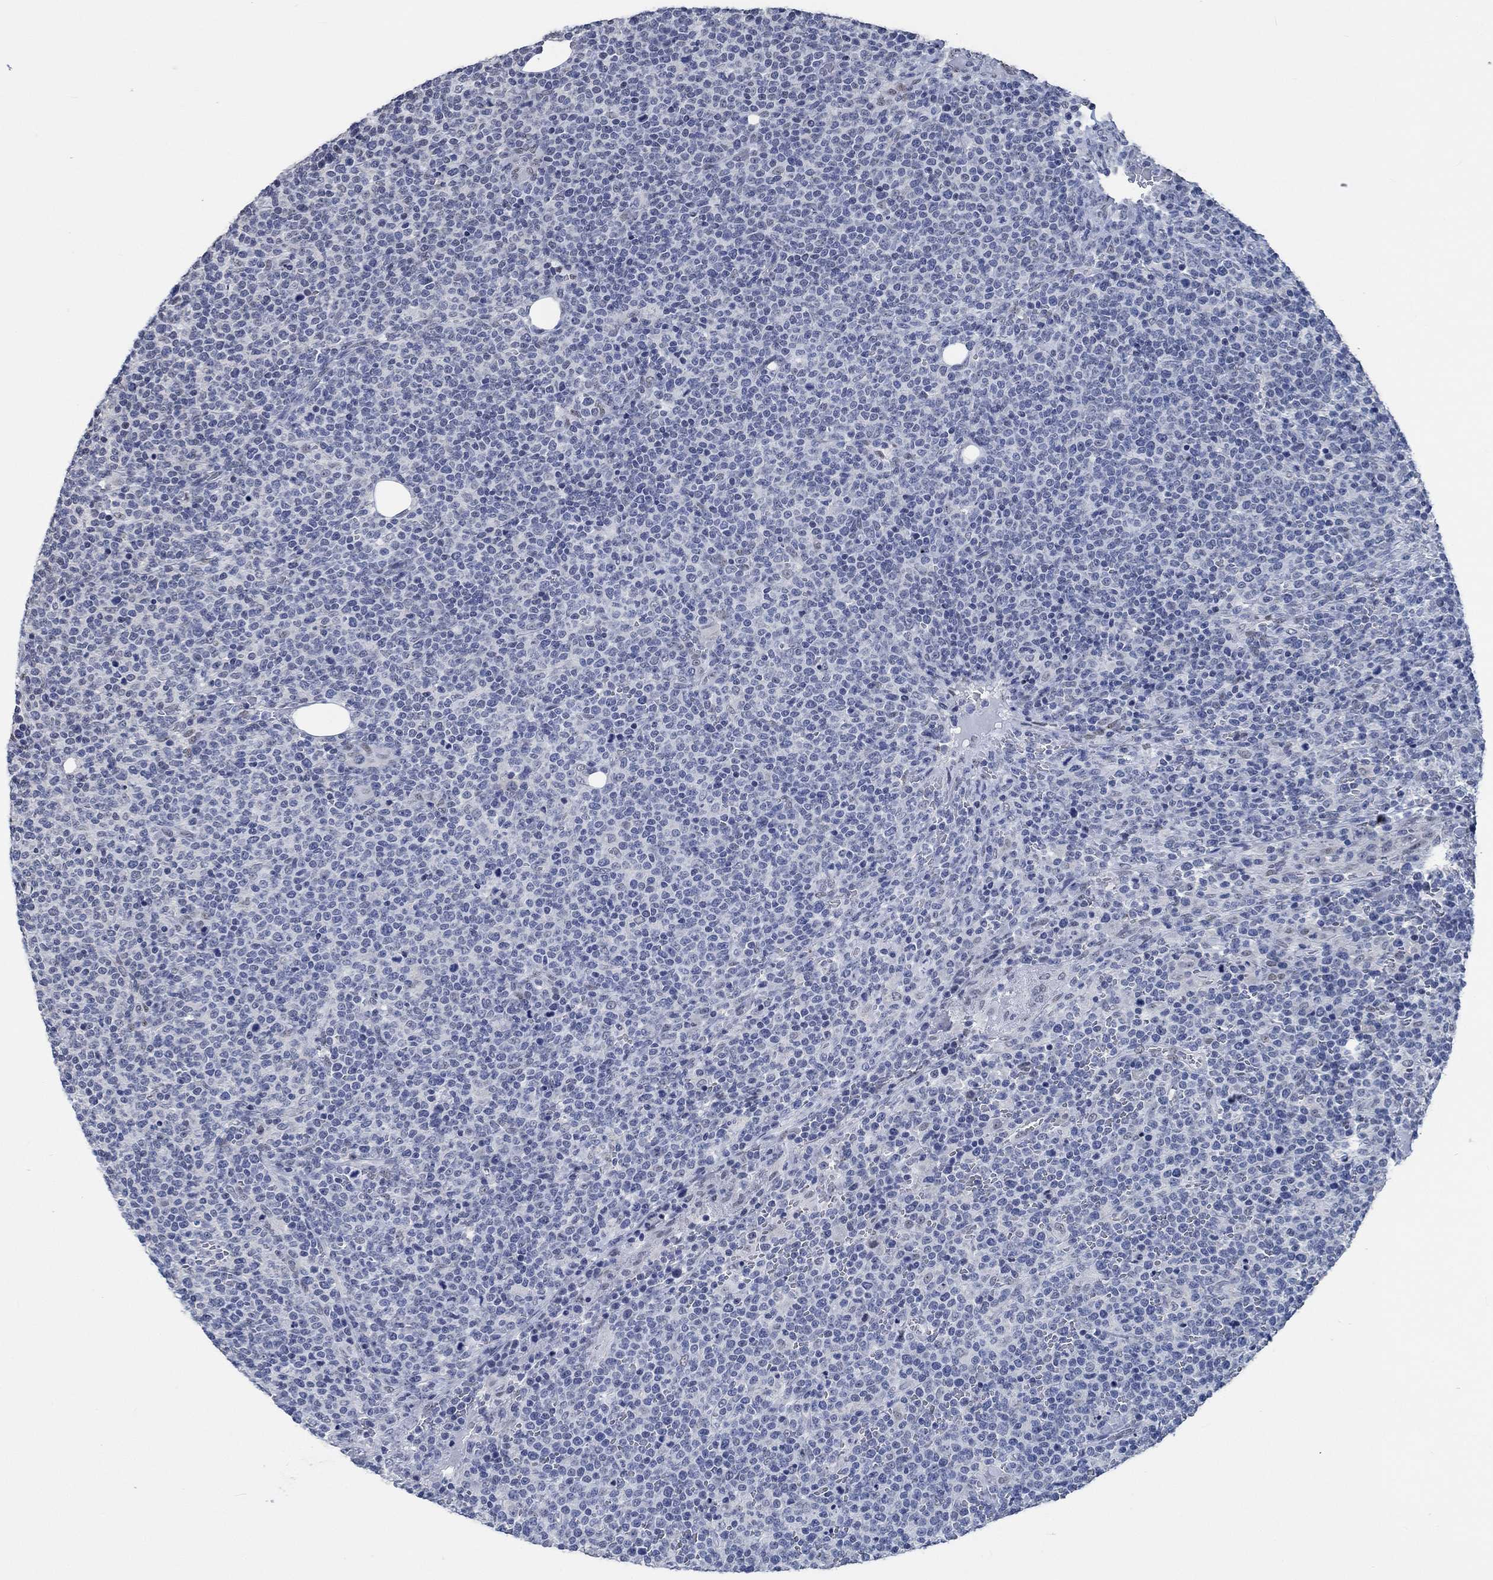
{"staining": {"intensity": "negative", "quantity": "none", "location": "none"}, "tissue": "lymphoma", "cell_type": "Tumor cells", "image_type": "cancer", "snomed": [{"axis": "morphology", "description": "Malignant lymphoma, non-Hodgkin's type, High grade"}, {"axis": "topography", "description": "Lymph node"}], "caption": "A micrograph of malignant lymphoma, non-Hodgkin's type (high-grade) stained for a protein reveals no brown staining in tumor cells.", "gene": "OBSCN", "patient": {"sex": "male", "age": 61}}